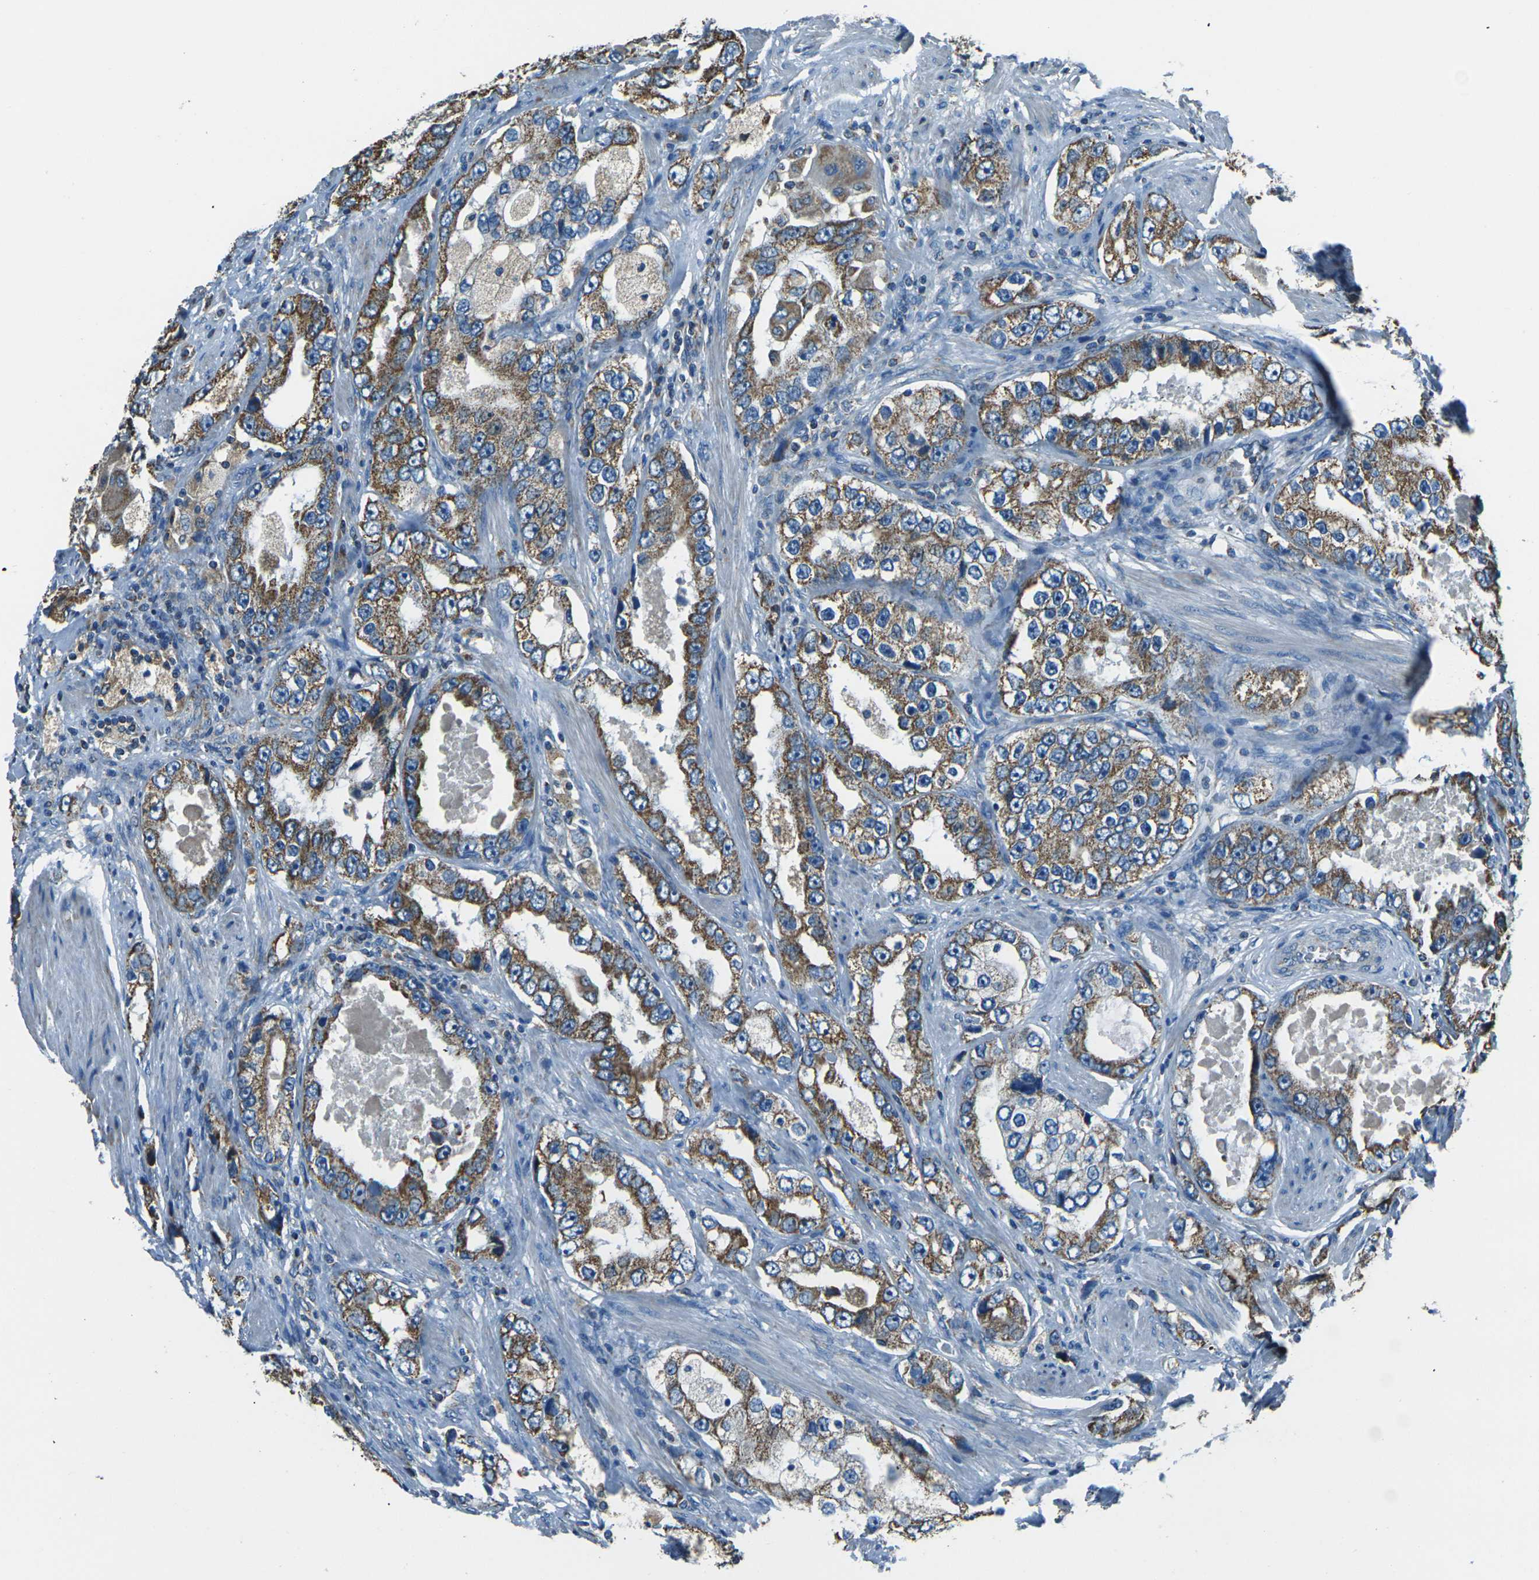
{"staining": {"intensity": "moderate", "quantity": ">75%", "location": "cytoplasmic/membranous"}, "tissue": "prostate cancer", "cell_type": "Tumor cells", "image_type": "cancer", "snomed": [{"axis": "morphology", "description": "Adenocarcinoma, High grade"}, {"axis": "topography", "description": "Prostate"}], "caption": "High-power microscopy captured an IHC histopathology image of prostate adenocarcinoma (high-grade), revealing moderate cytoplasmic/membranous expression in approximately >75% of tumor cells. The staining was performed using DAB (3,3'-diaminobenzidine), with brown indicating positive protein expression. Nuclei are stained blue with hematoxylin.", "gene": "IRF3", "patient": {"sex": "male", "age": 63}}